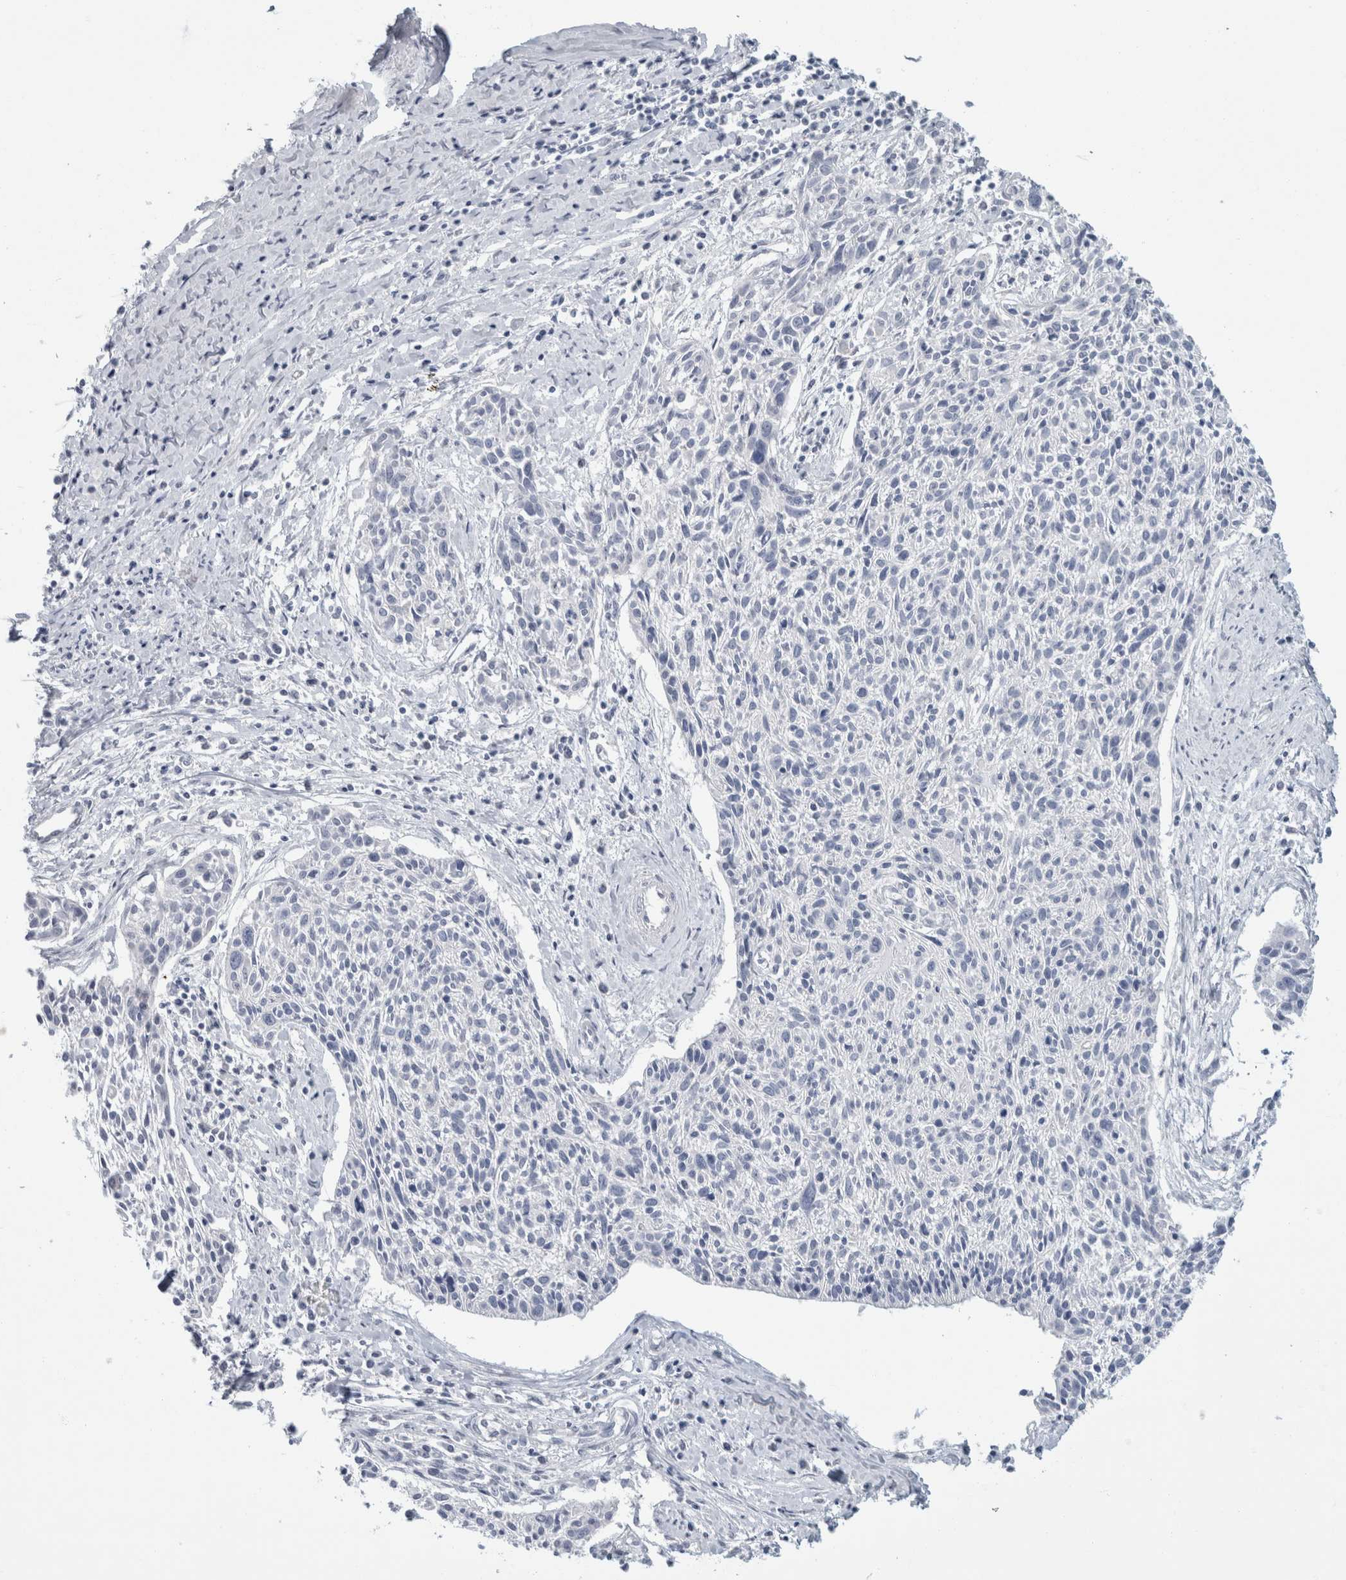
{"staining": {"intensity": "negative", "quantity": "none", "location": "none"}, "tissue": "cervical cancer", "cell_type": "Tumor cells", "image_type": "cancer", "snomed": [{"axis": "morphology", "description": "Squamous cell carcinoma, NOS"}, {"axis": "topography", "description": "Cervix"}], "caption": "A high-resolution histopathology image shows immunohistochemistry staining of cervical squamous cell carcinoma, which reveals no significant positivity in tumor cells.", "gene": "CASP6", "patient": {"sex": "female", "age": 51}}